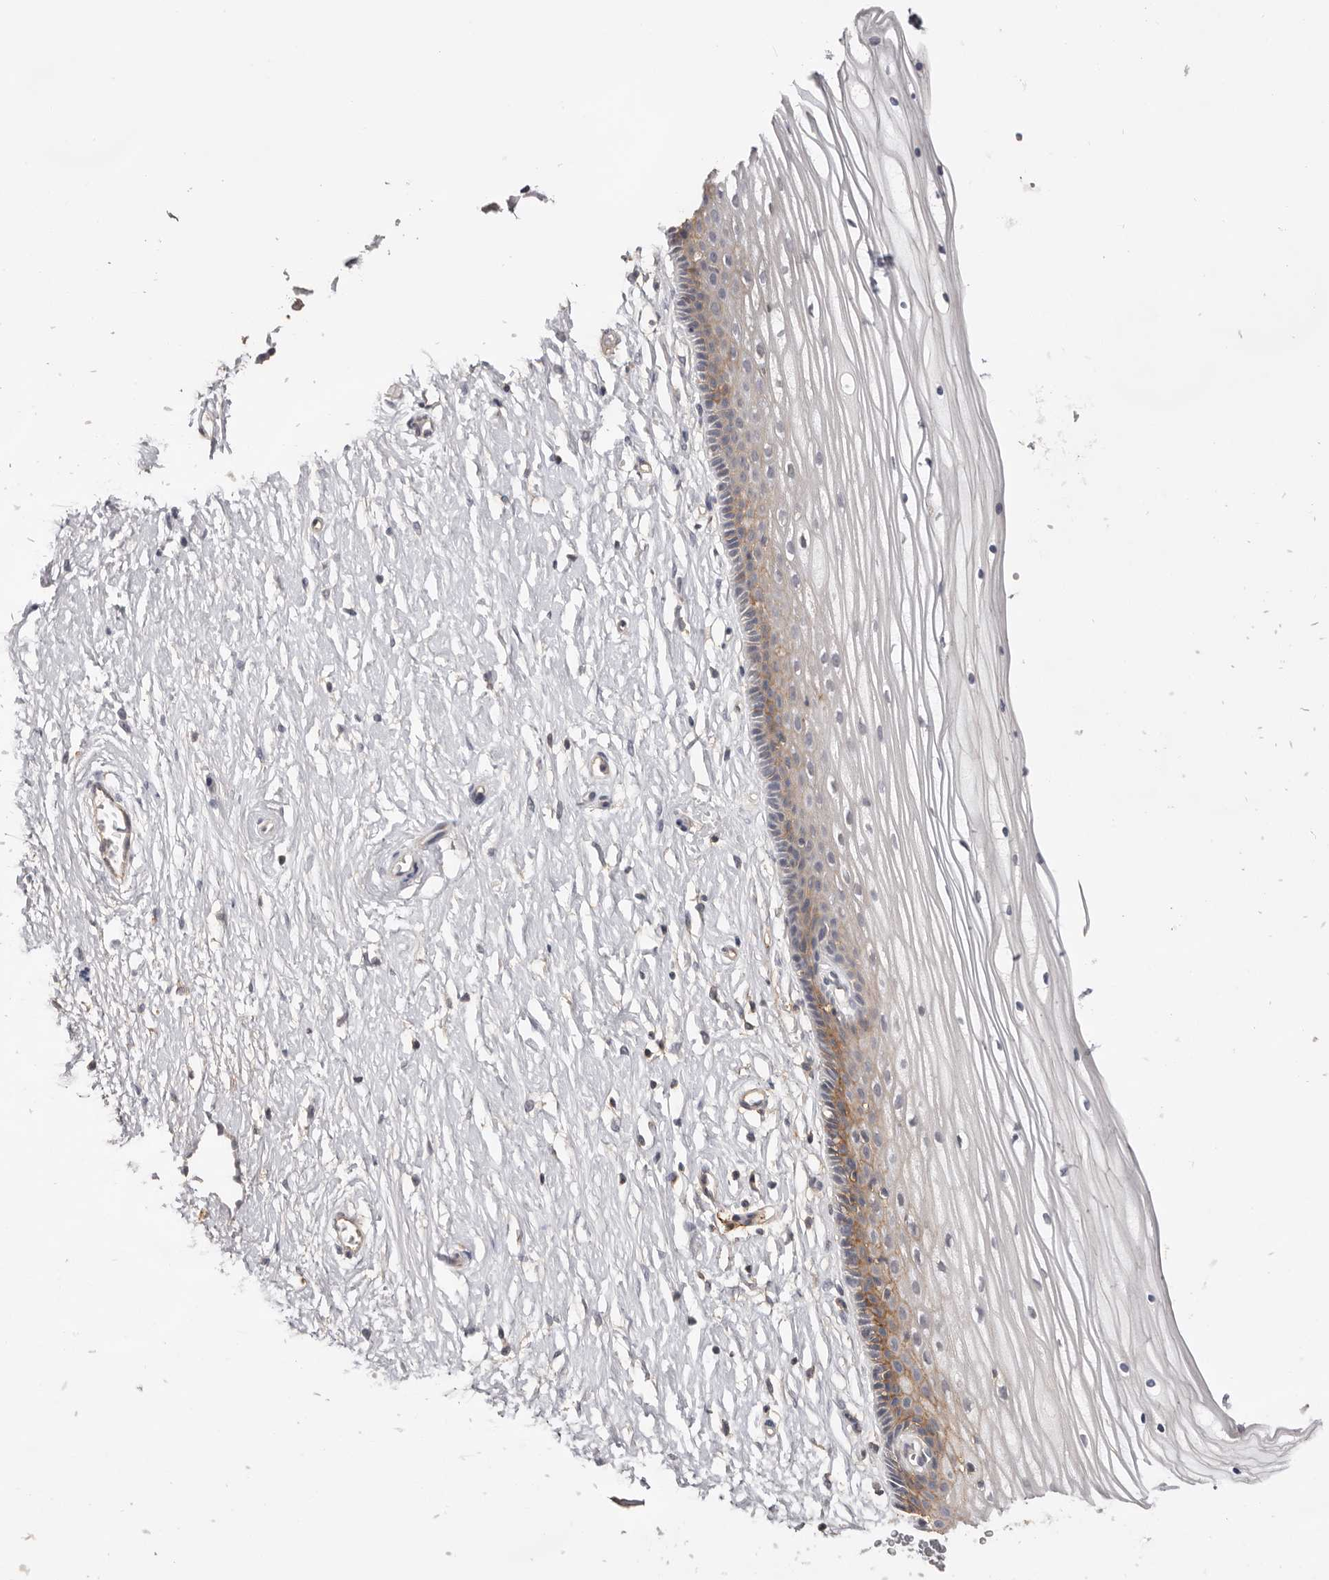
{"staining": {"intensity": "moderate", "quantity": "<25%", "location": "cytoplasmic/membranous"}, "tissue": "vagina", "cell_type": "Squamous epithelial cells", "image_type": "normal", "snomed": [{"axis": "morphology", "description": "Normal tissue, NOS"}, {"axis": "topography", "description": "Vagina"}, {"axis": "topography", "description": "Cervix"}], "caption": "The histopathology image exhibits immunohistochemical staining of normal vagina. There is moderate cytoplasmic/membranous staining is present in approximately <25% of squamous epithelial cells.", "gene": "MMACHC", "patient": {"sex": "female", "age": 40}}